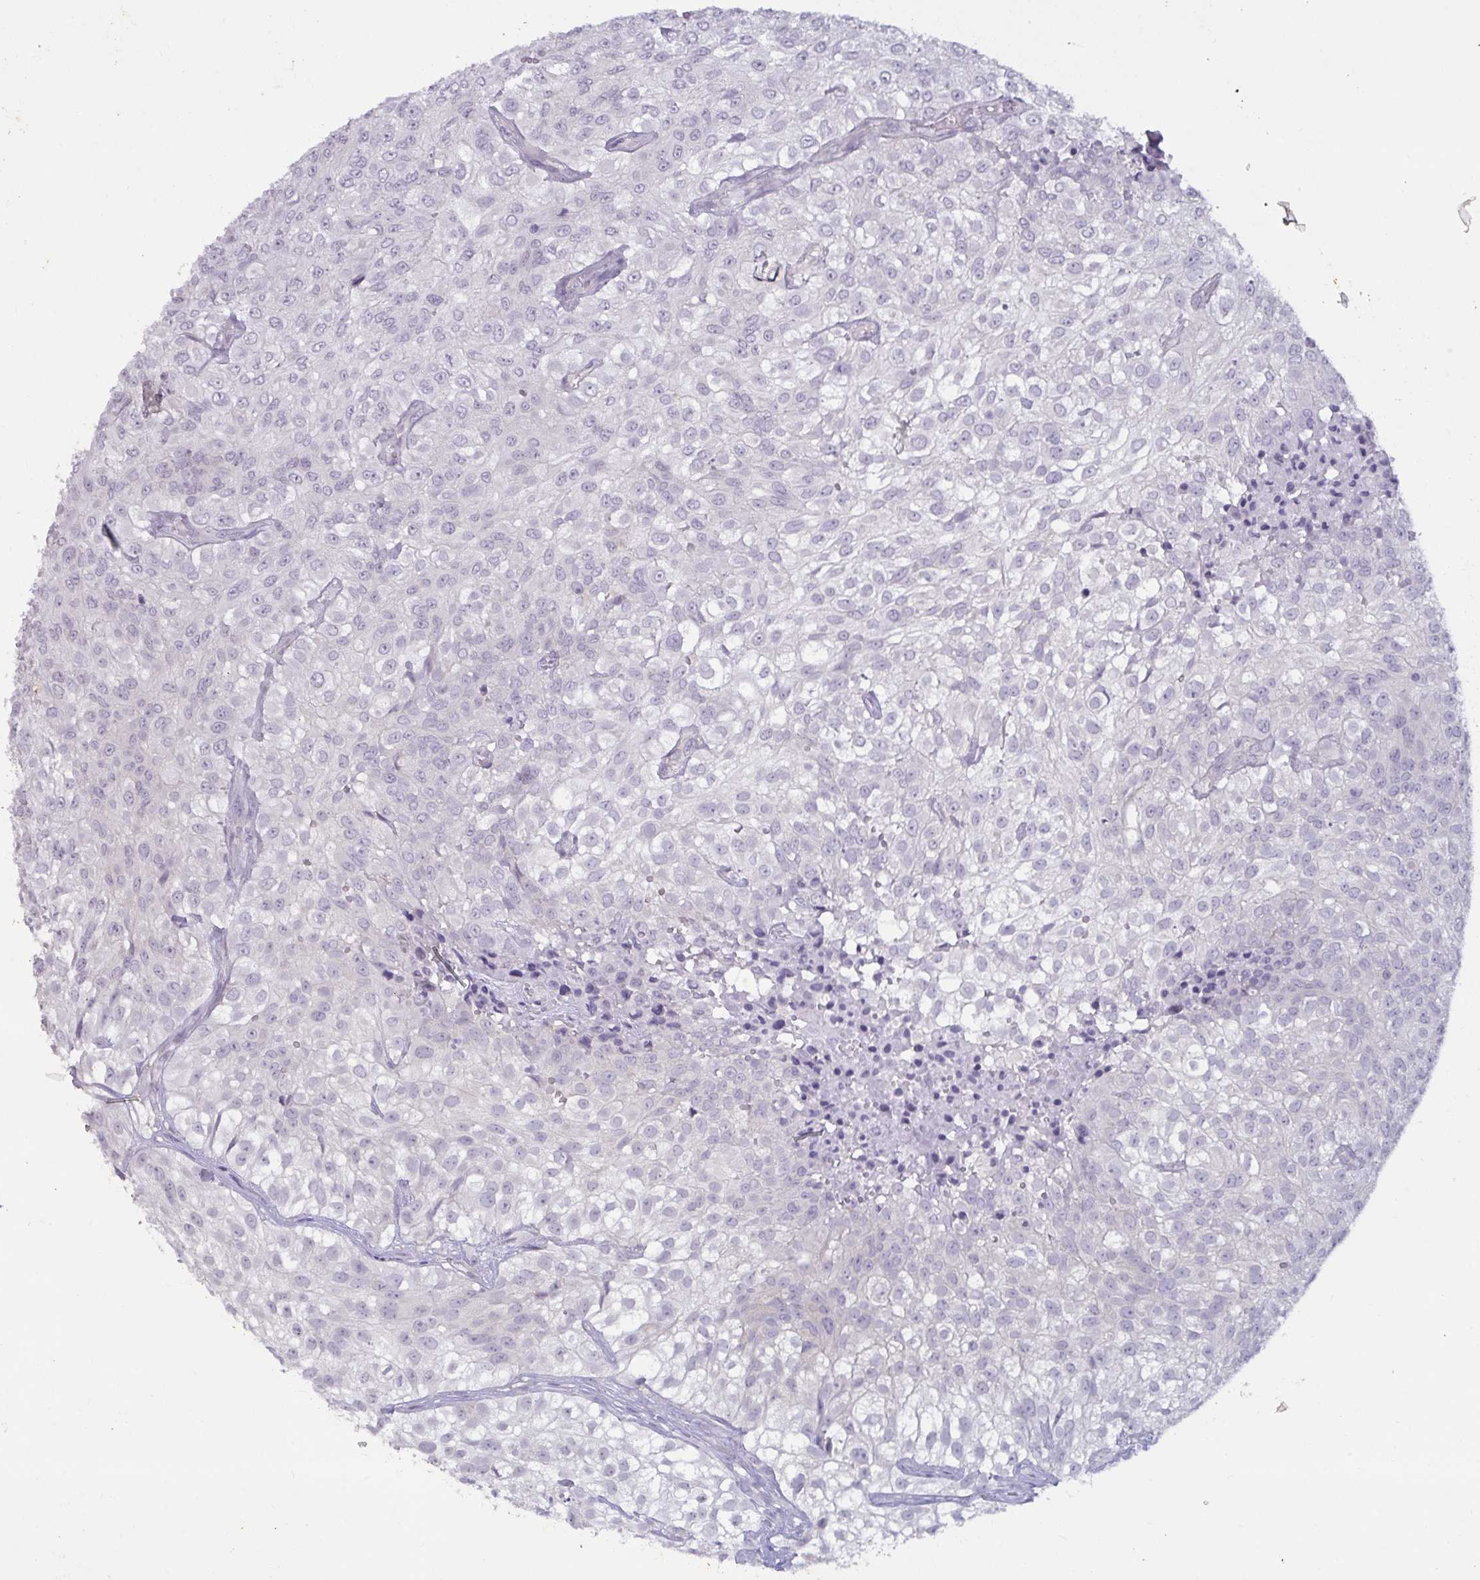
{"staining": {"intensity": "negative", "quantity": "none", "location": "none"}, "tissue": "urothelial cancer", "cell_type": "Tumor cells", "image_type": "cancer", "snomed": [{"axis": "morphology", "description": "Urothelial carcinoma, High grade"}, {"axis": "topography", "description": "Urinary bladder"}], "caption": "Tumor cells are negative for protein expression in human high-grade urothelial carcinoma. The staining was performed using DAB to visualize the protein expression in brown, while the nuclei were stained in blue with hematoxylin (Magnification: 20x).", "gene": "TBC1D4", "patient": {"sex": "male", "age": 56}}